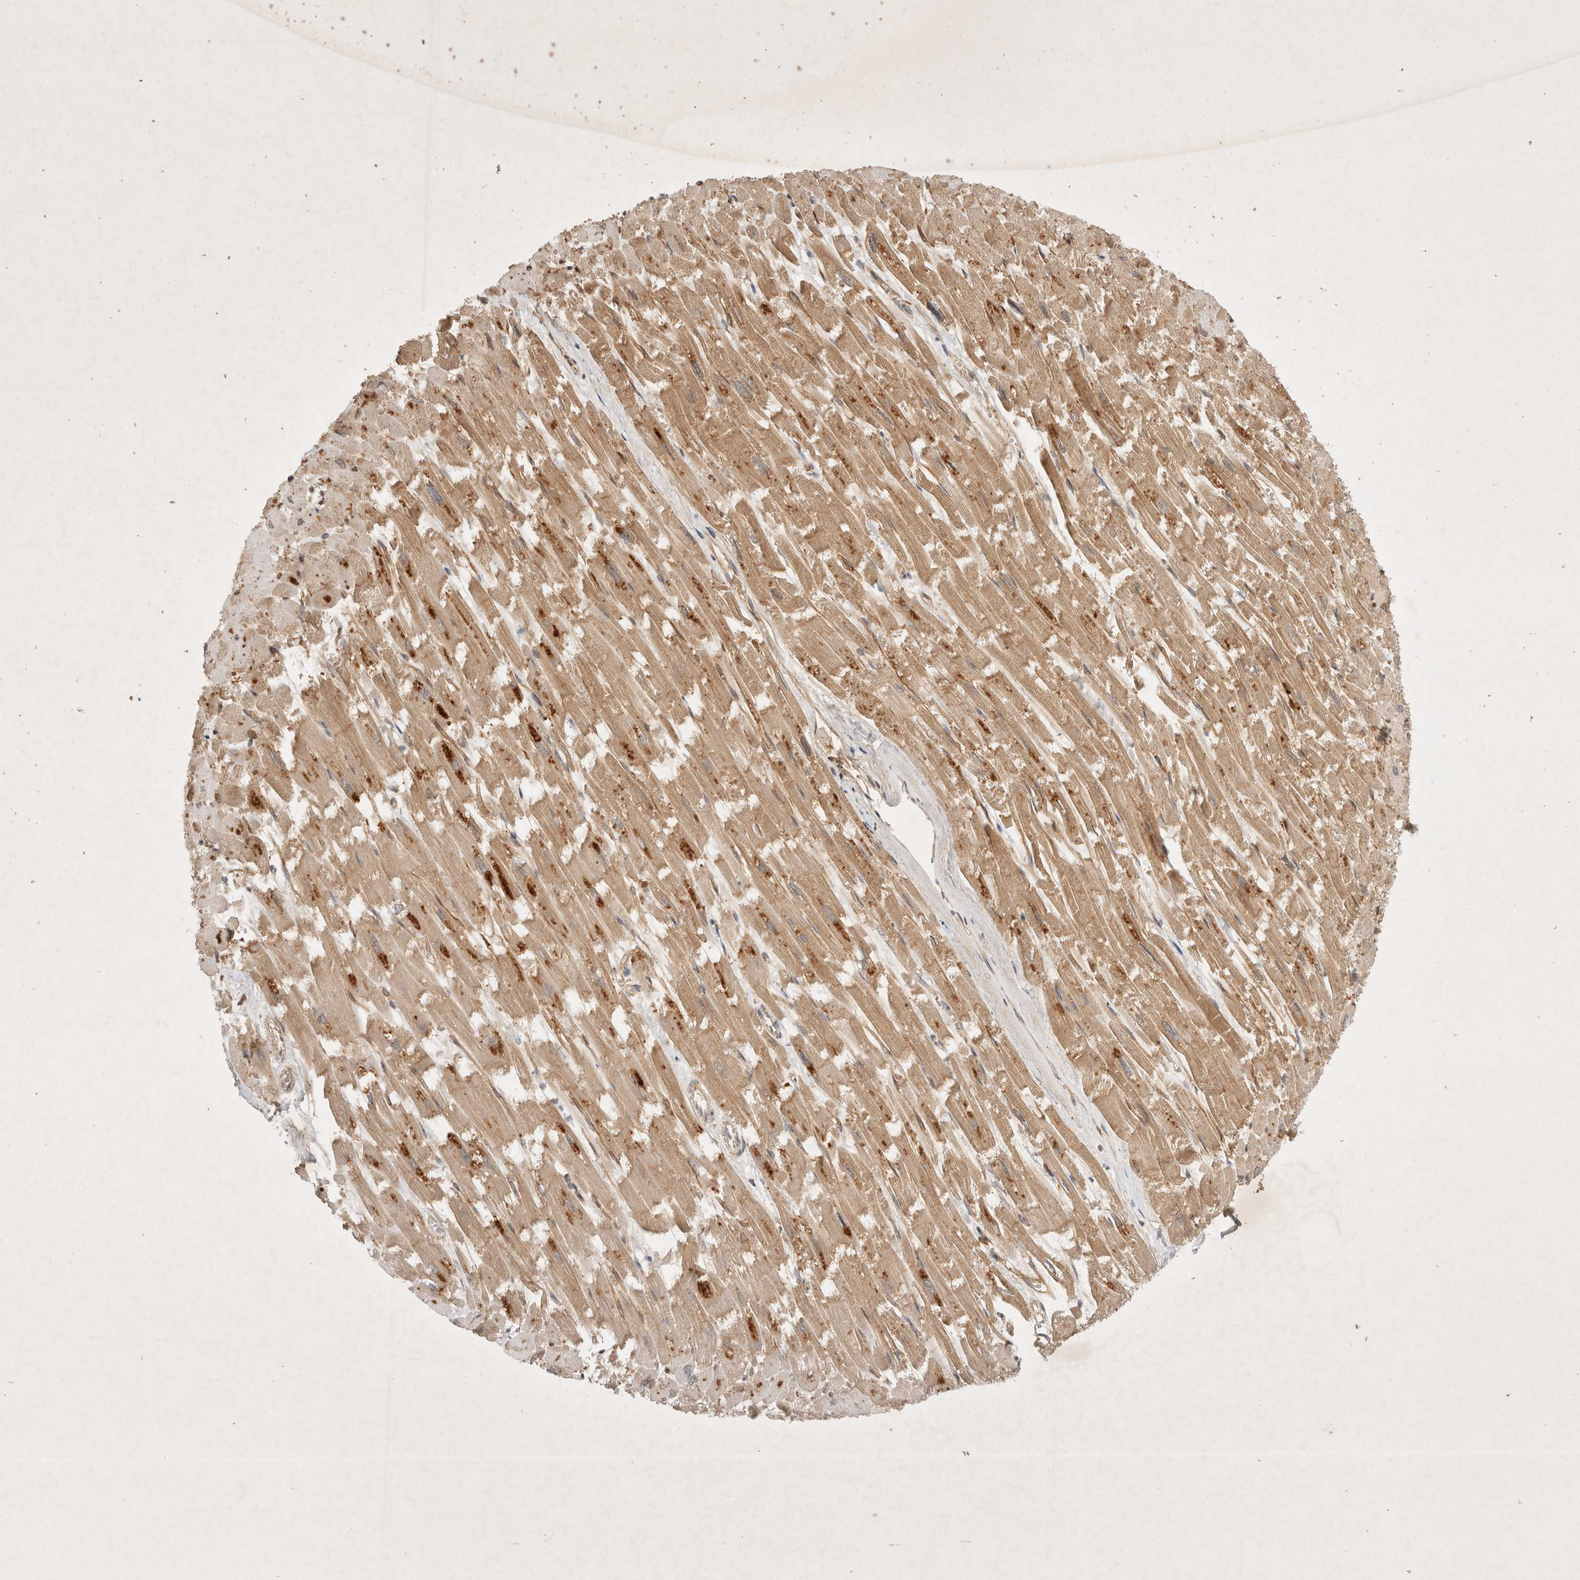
{"staining": {"intensity": "moderate", "quantity": "25%-75%", "location": "cytoplasmic/membranous"}, "tissue": "heart muscle", "cell_type": "Cardiomyocytes", "image_type": "normal", "snomed": [{"axis": "morphology", "description": "Normal tissue, NOS"}, {"axis": "topography", "description": "Heart"}], "caption": "Protein analysis of benign heart muscle demonstrates moderate cytoplasmic/membranous positivity in about 25%-75% of cardiomyocytes.", "gene": "YES1", "patient": {"sex": "male", "age": 54}}